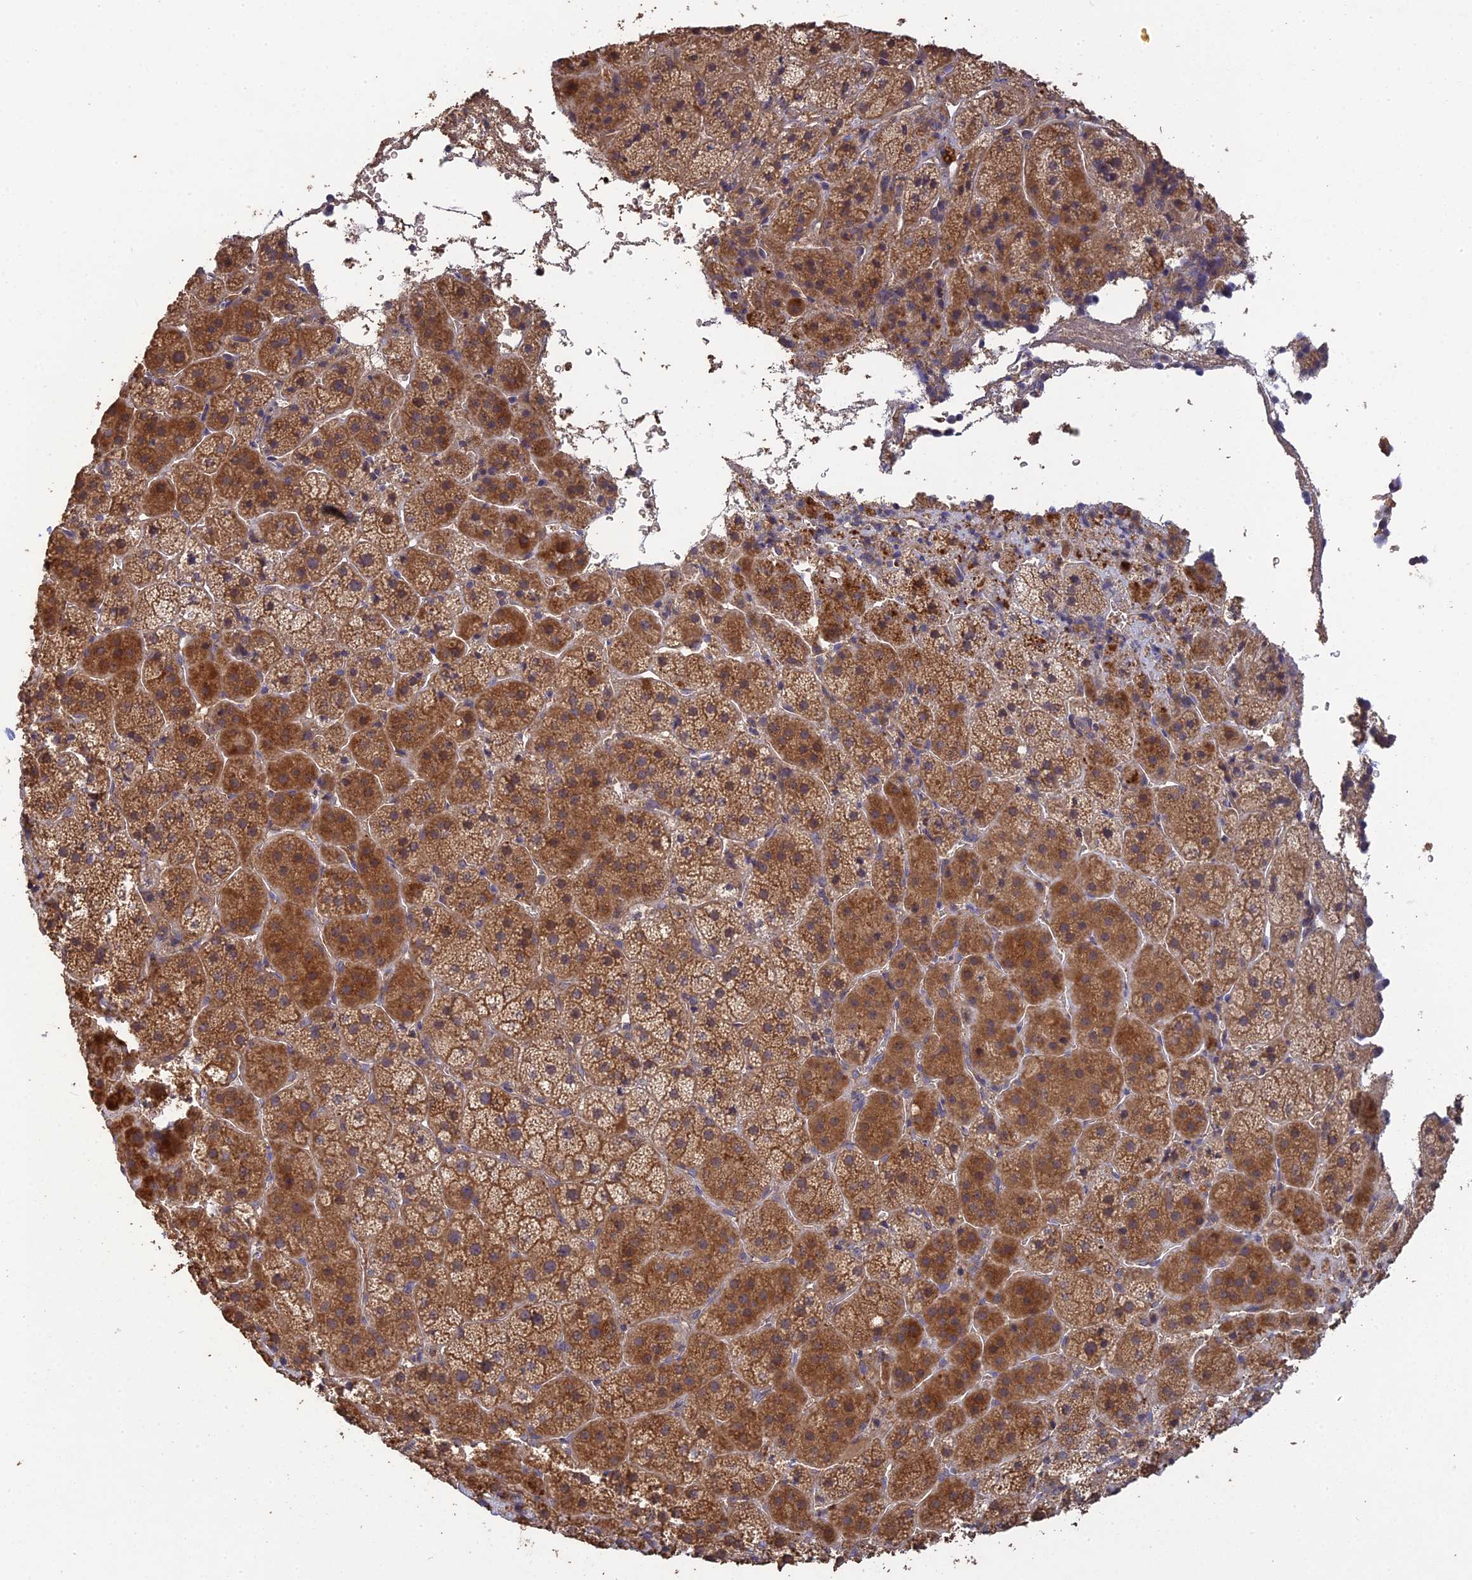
{"staining": {"intensity": "strong", "quantity": "25%-75%", "location": "cytoplasmic/membranous"}, "tissue": "adrenal gland", "cell_type": "Glandular cells", "image_type": "normal", "snomed": [{"axis": "morphology", "description": "Normal tissue, NOS"}, {"axis": "topography", "description": "Adrenal gland"}], "caption": "Glandular cells reveal strong cytoplasmic/membranous expression in approximately 25%-75% of cells in benign adrenal gland. The staining was performed using DAB (3,3'-diaminobenzidine), with brown indicating positive protein expression. Nuclei are stained blue with hematoxylin.", "gene": "ARHGAP40", "patient": {"sex": "female", "age": 44}}